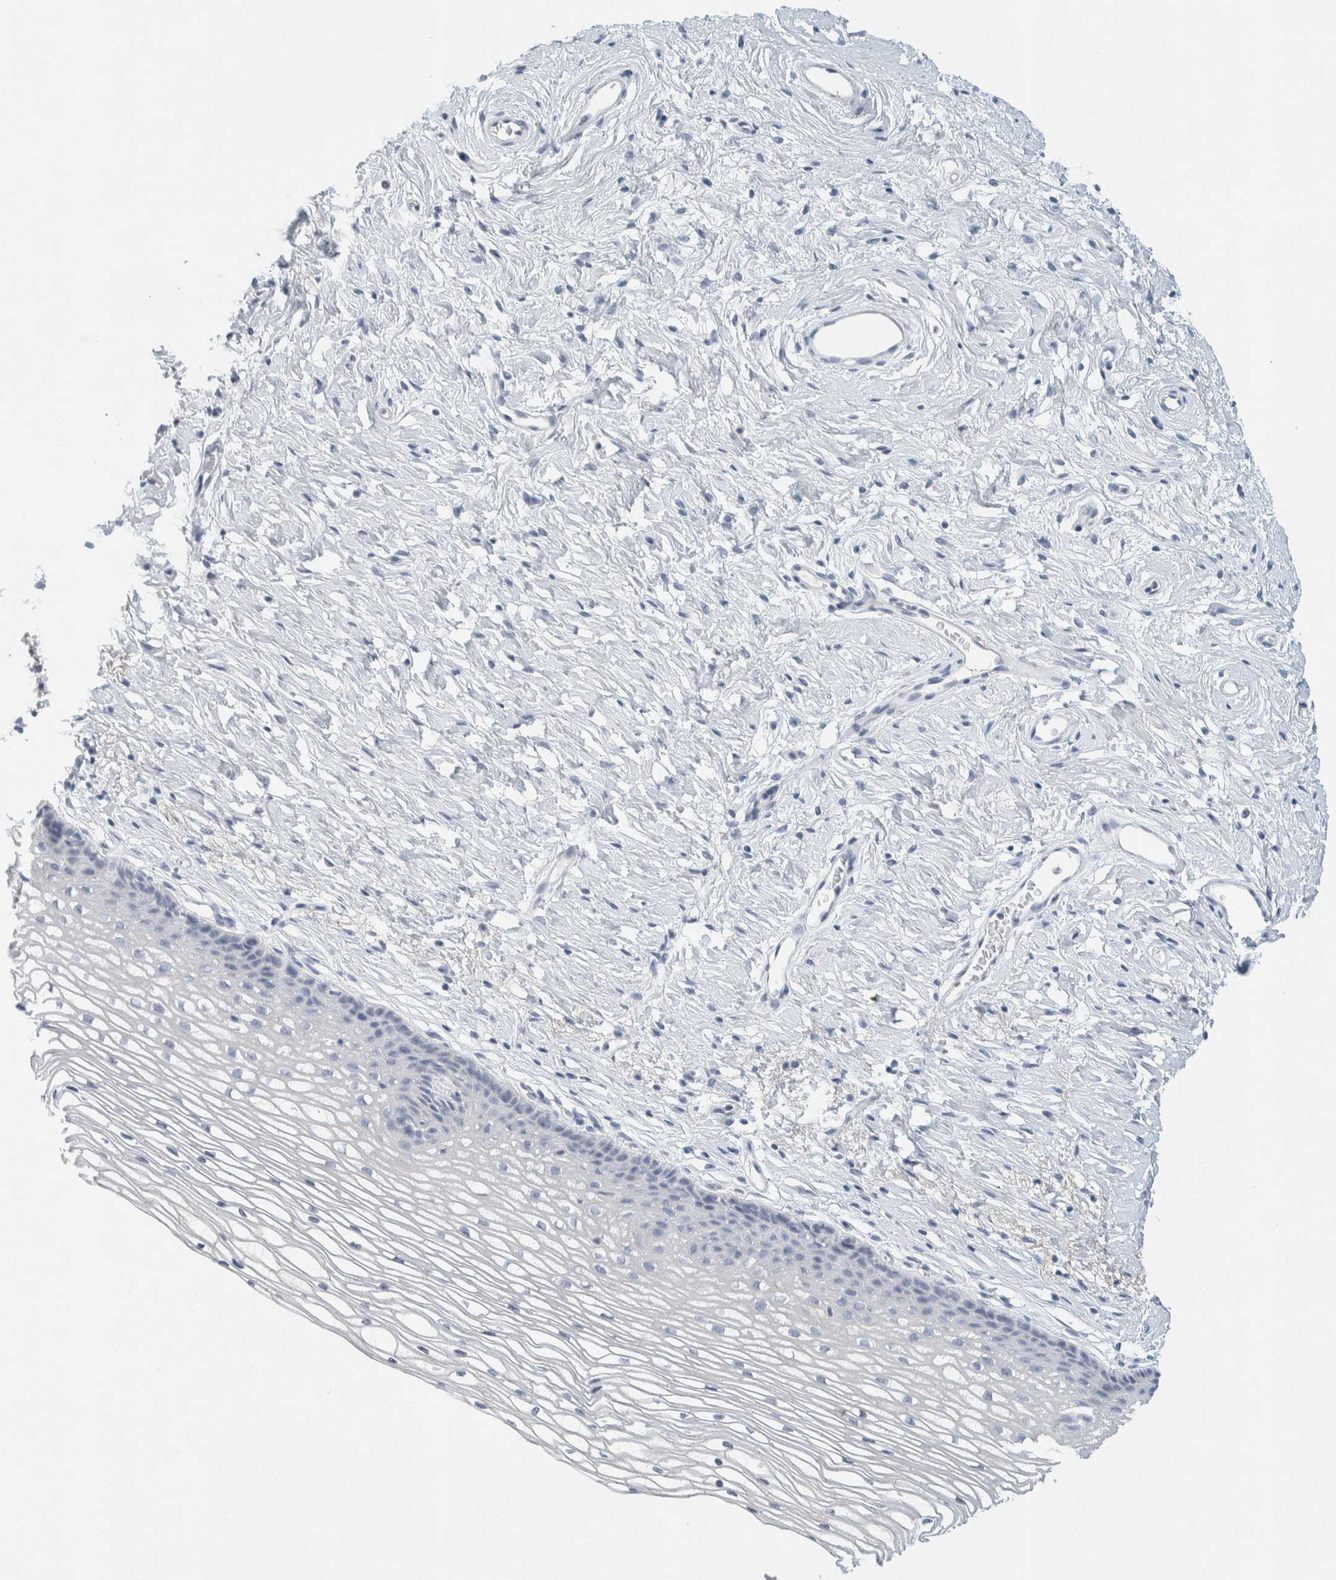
{"staining": {"intensity": "negative", "quantity": "none", "location": "none"}, "tissue": "cervix", "cell_type": "Glandular cells", "image_type": "normal", "snomed": [{"axis": "morphology", "description": "Normal tissue, NOS"}, {"axis": "topography", "description": "Cervix"}], "caption": "Micrograph shows no protein expression in glandular cells of normal cervix. The staining is performed using DAB brown chromogen with nuclei counter-stained in using hematoxylin.", "gene": "ALOX12B", "patient": {"sex": "female", "age": 77}}